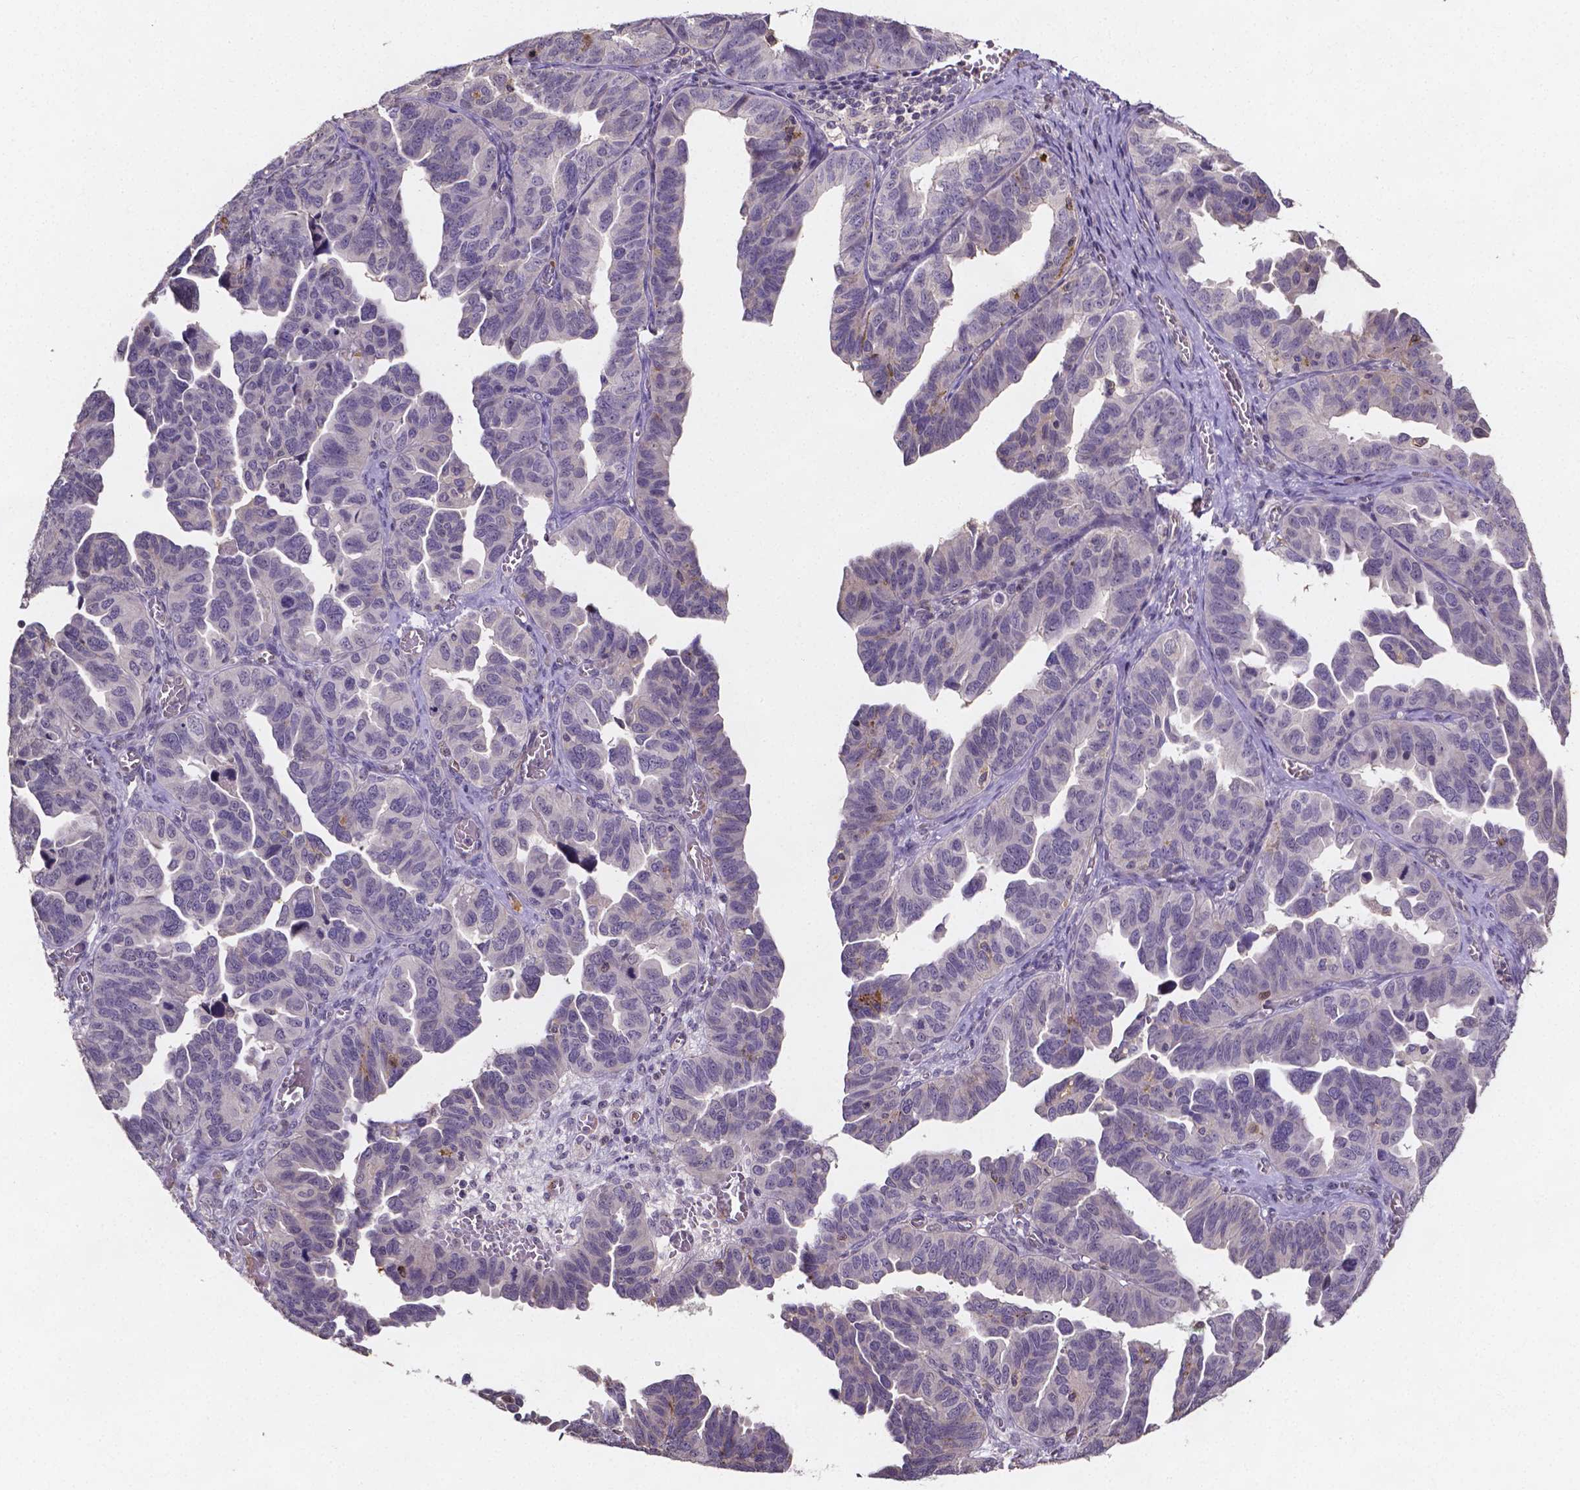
{"staining": {"intensity": "negative", "quantity": "none", "location": "none"}, "tissue": "ovarian cancer", "cell_type": "Tumor cells", "image_type": "cancer", "snomed": [{"axis": "morphology", "description": "Cystadenocarcinoma, serous, NOS"}, {"axis": "topography", "description": "Ovary"}], "caption": "High power microscopy micrograph of an immunohistochemistry (IHC) histopathology image of ovarian cancer, revealing no significant staining in tumor cells.", "gene": "NRGN", "patient": {"sex": "female", "age": 64}}